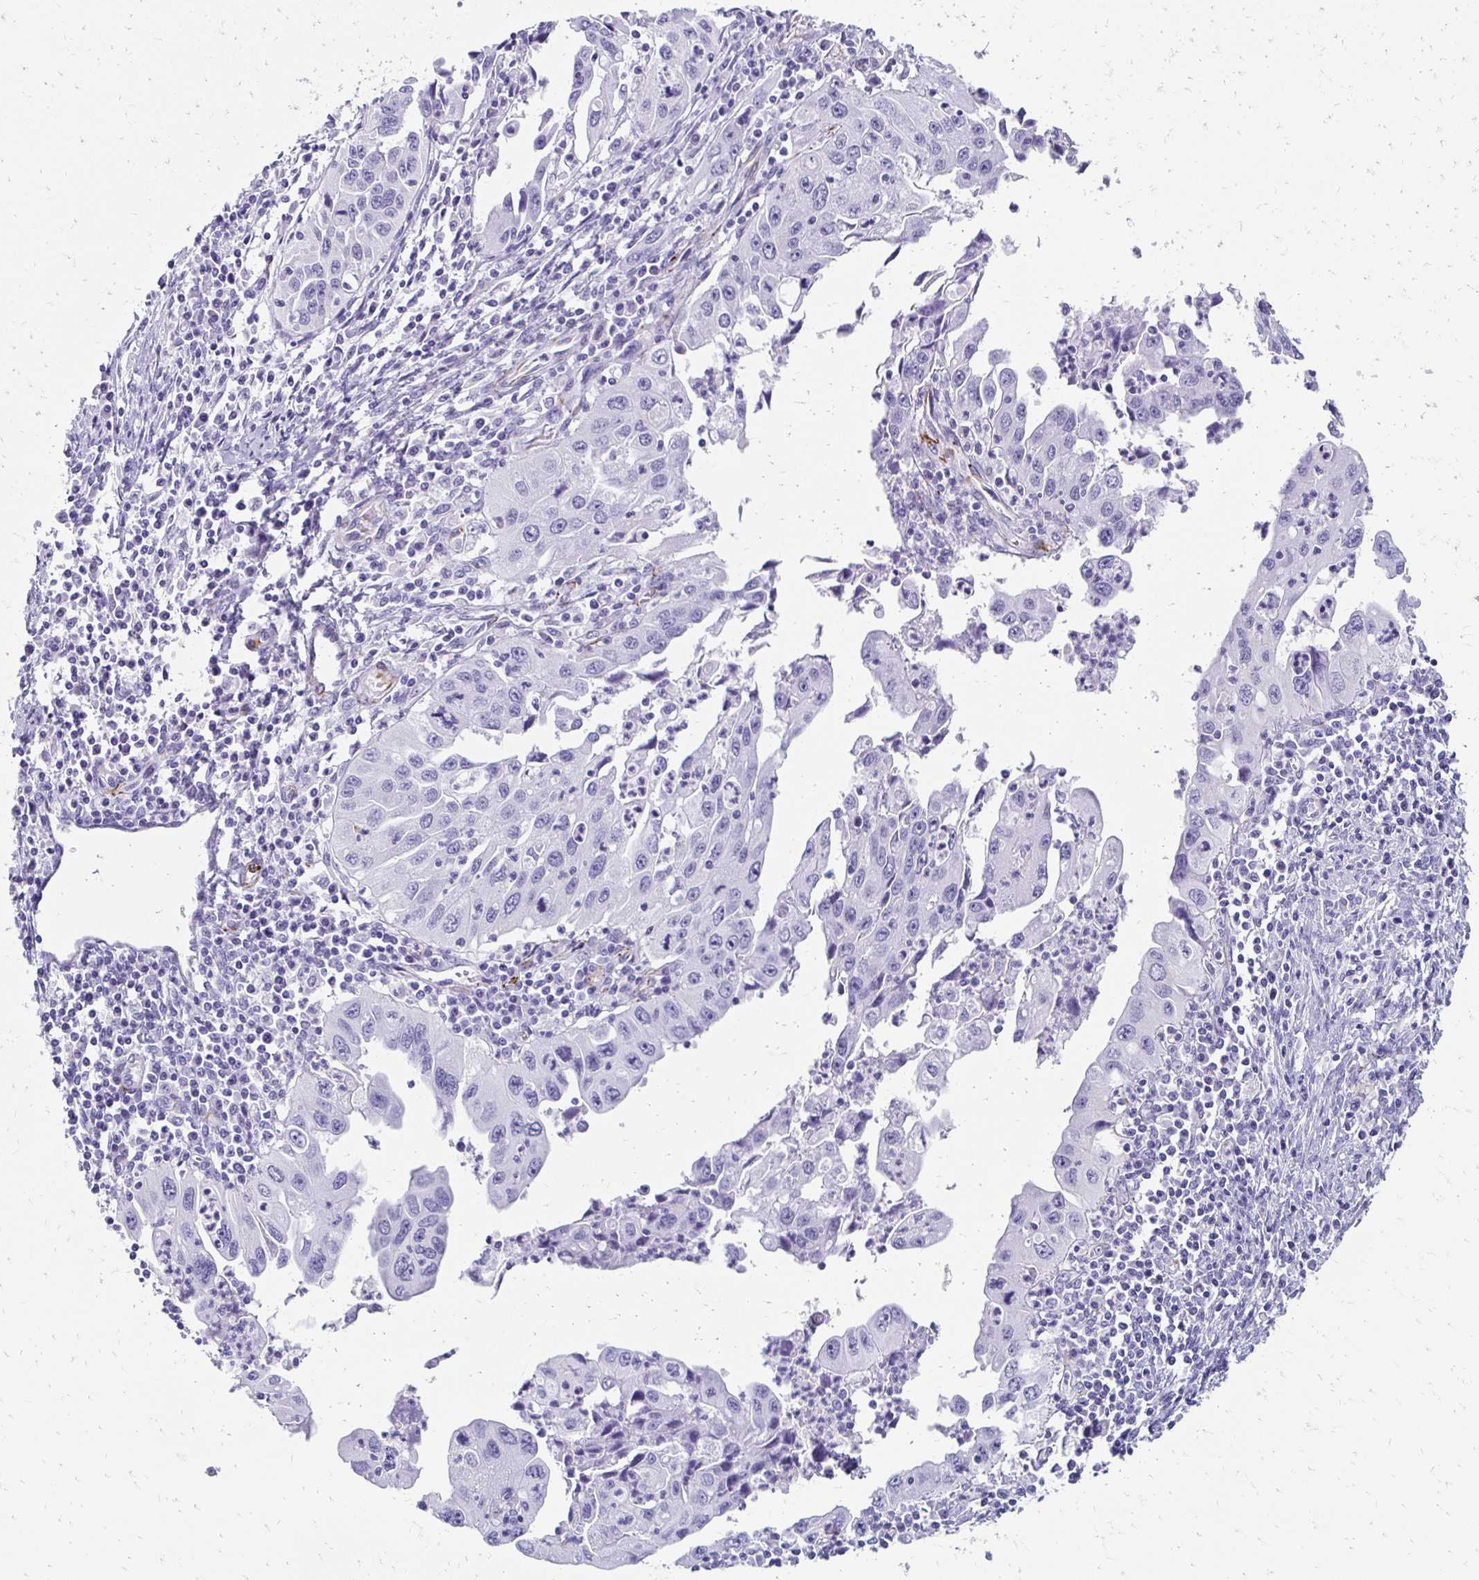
{"staining": {"intensity": "negative", "quantity": "none", "location": "none"}, "tissue": "endometrial cancer", "cell_type": "Tumor cells", "image_type": "cancer", "snomed": [{"axis": "morphology", "description": "Adenocarcinoma, NOS"}, {"axis": "topography", "description": "Uterus"}], "caption": "Human endometrial cancer (adenocarcinoma) stained for a protein using immunohistochemistry (IHC) displays no positivity in tumor cells.", "gene": "TMEM54", "patient": {"sex": "female", "age": 62}}